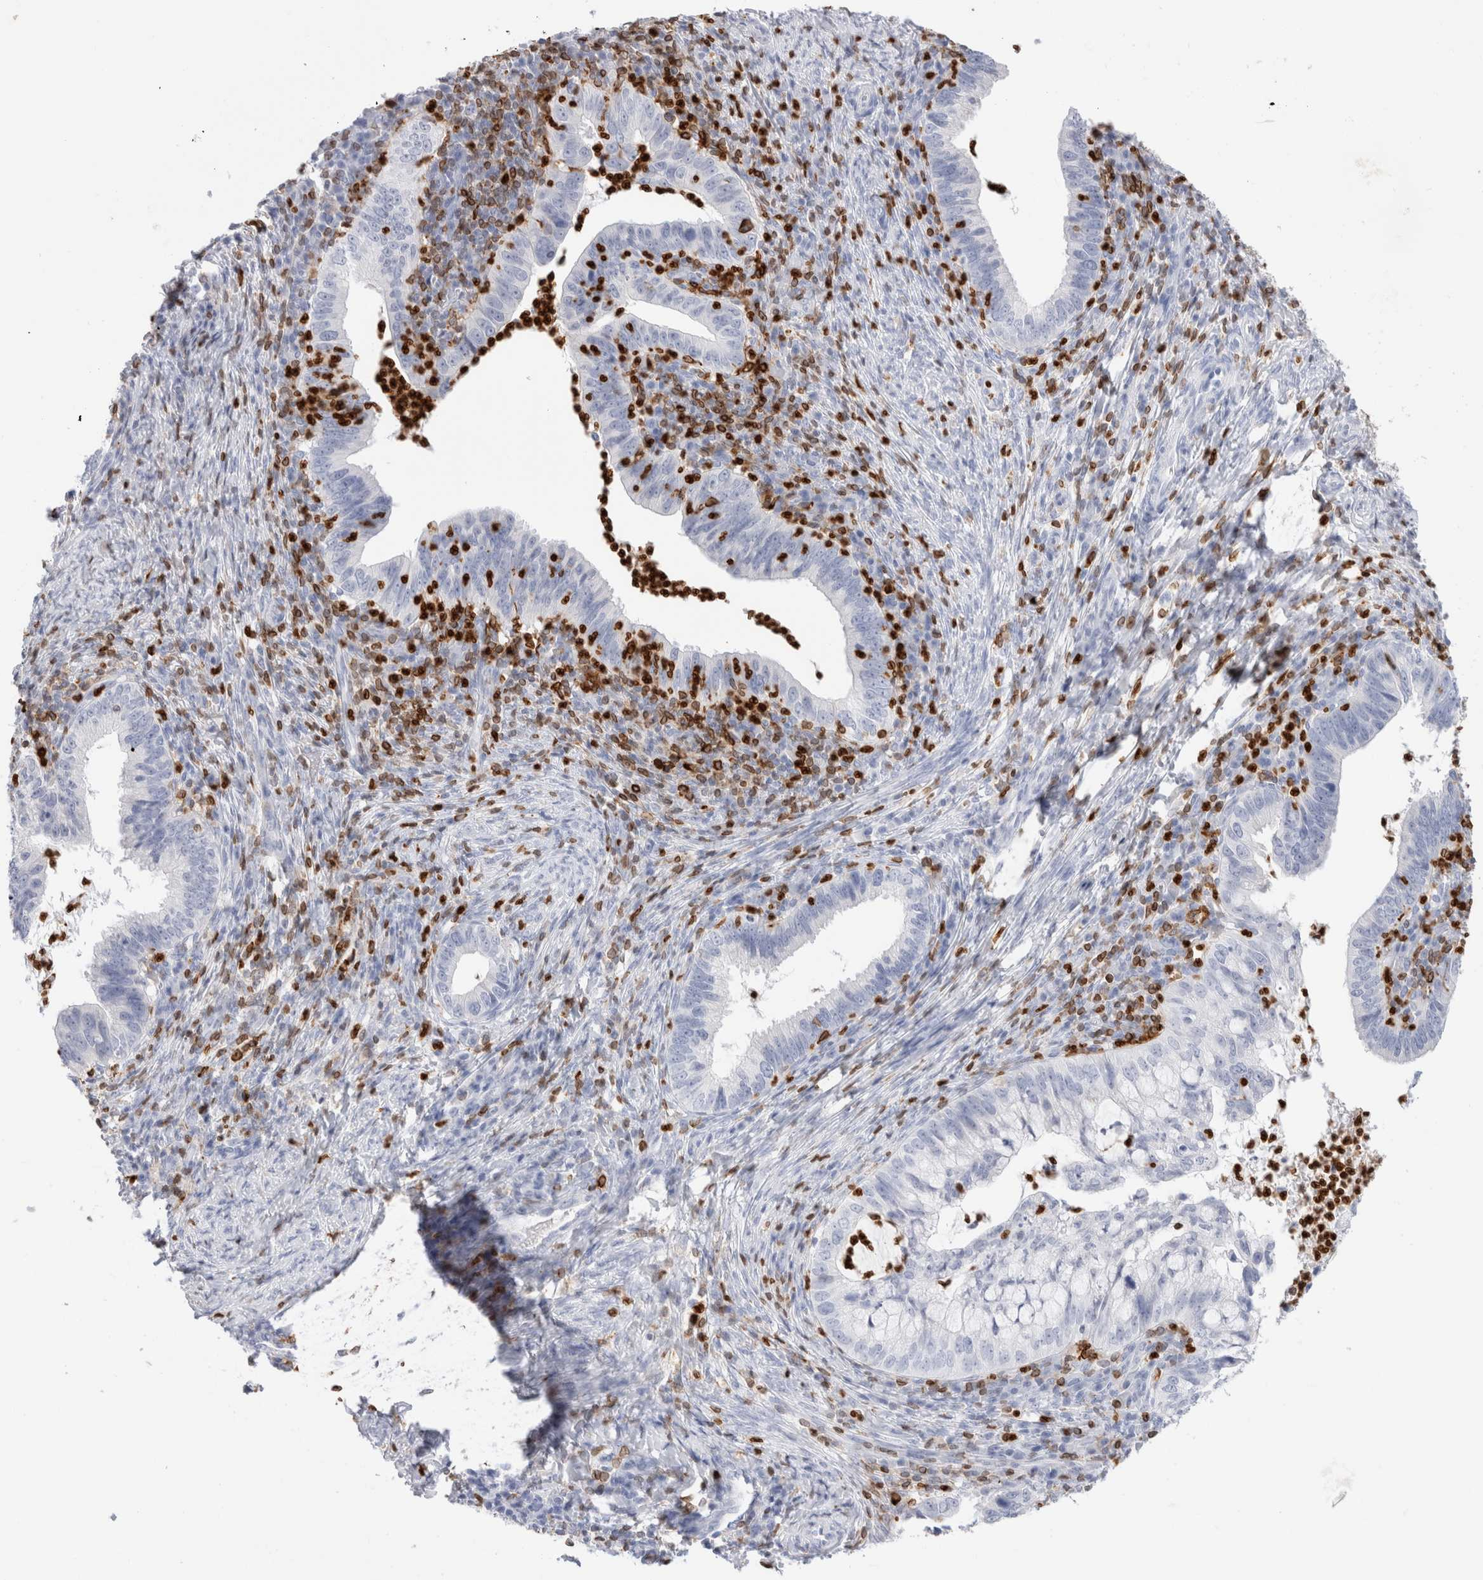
{"staining": {"intensity": "negative", "quantity": "none", "location": "none"}, "tissue": "cervical cancer", "cell_type": "Tumor cells", "image_type": "cancer", "snomed": [{"axis": "morphology", "description": "Adenocarcinoma, NOS"}, {"axis": "topography", "description": "Cervix"}], "caption": "A high-resolution histopathology image shows immunohistochemistry staining of adenocarcinoma (cervical), which displays no significant staining in tumor cells.", "gene": "ALOX5AP", "patient": {"sex": "female", "age": 36}}